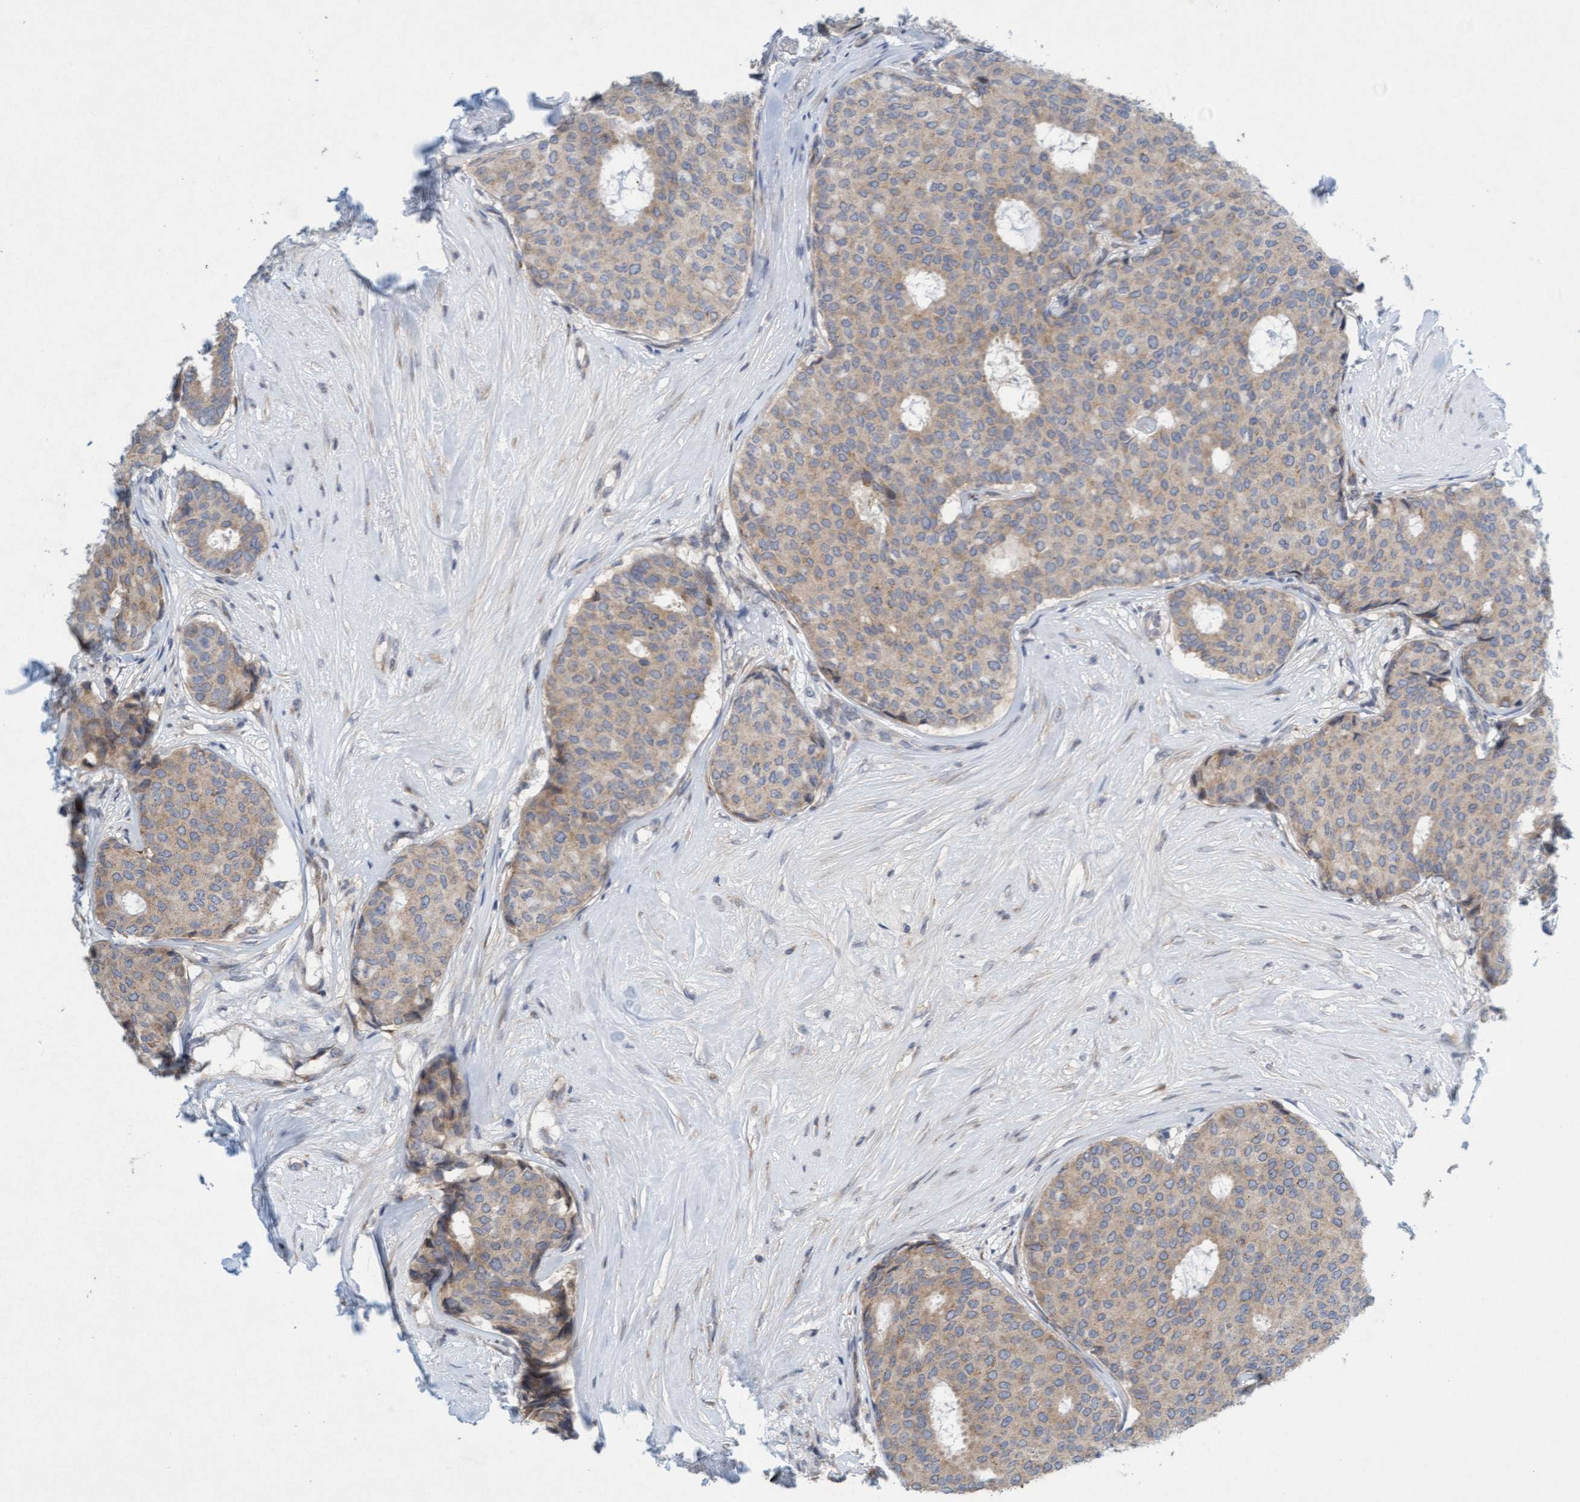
{"staining": {"intensity": "weak", "quantity": ">75%", "location": "cytoplasmic/membranous"}, "tissue": "breast cancer", "cell_type": "Tumor cells", "image_type": "cancer", "snomed": [{"axis": "morphology", "description": "Duct carcinoma"}, {"axis": "topography", "description": "Breast"}], "caption": "Immunohistochemical staining of breast cancer demonstrates weak cytoplasmic/membranous protein staining in approximately >75% of tumor cells. Using DAB (brown) and hematoxylin (blue) stains, captured at high magnification using brightfield microscopy.", "gene": "DDHD2", "patient": {"sex": "female", "age": 75}}